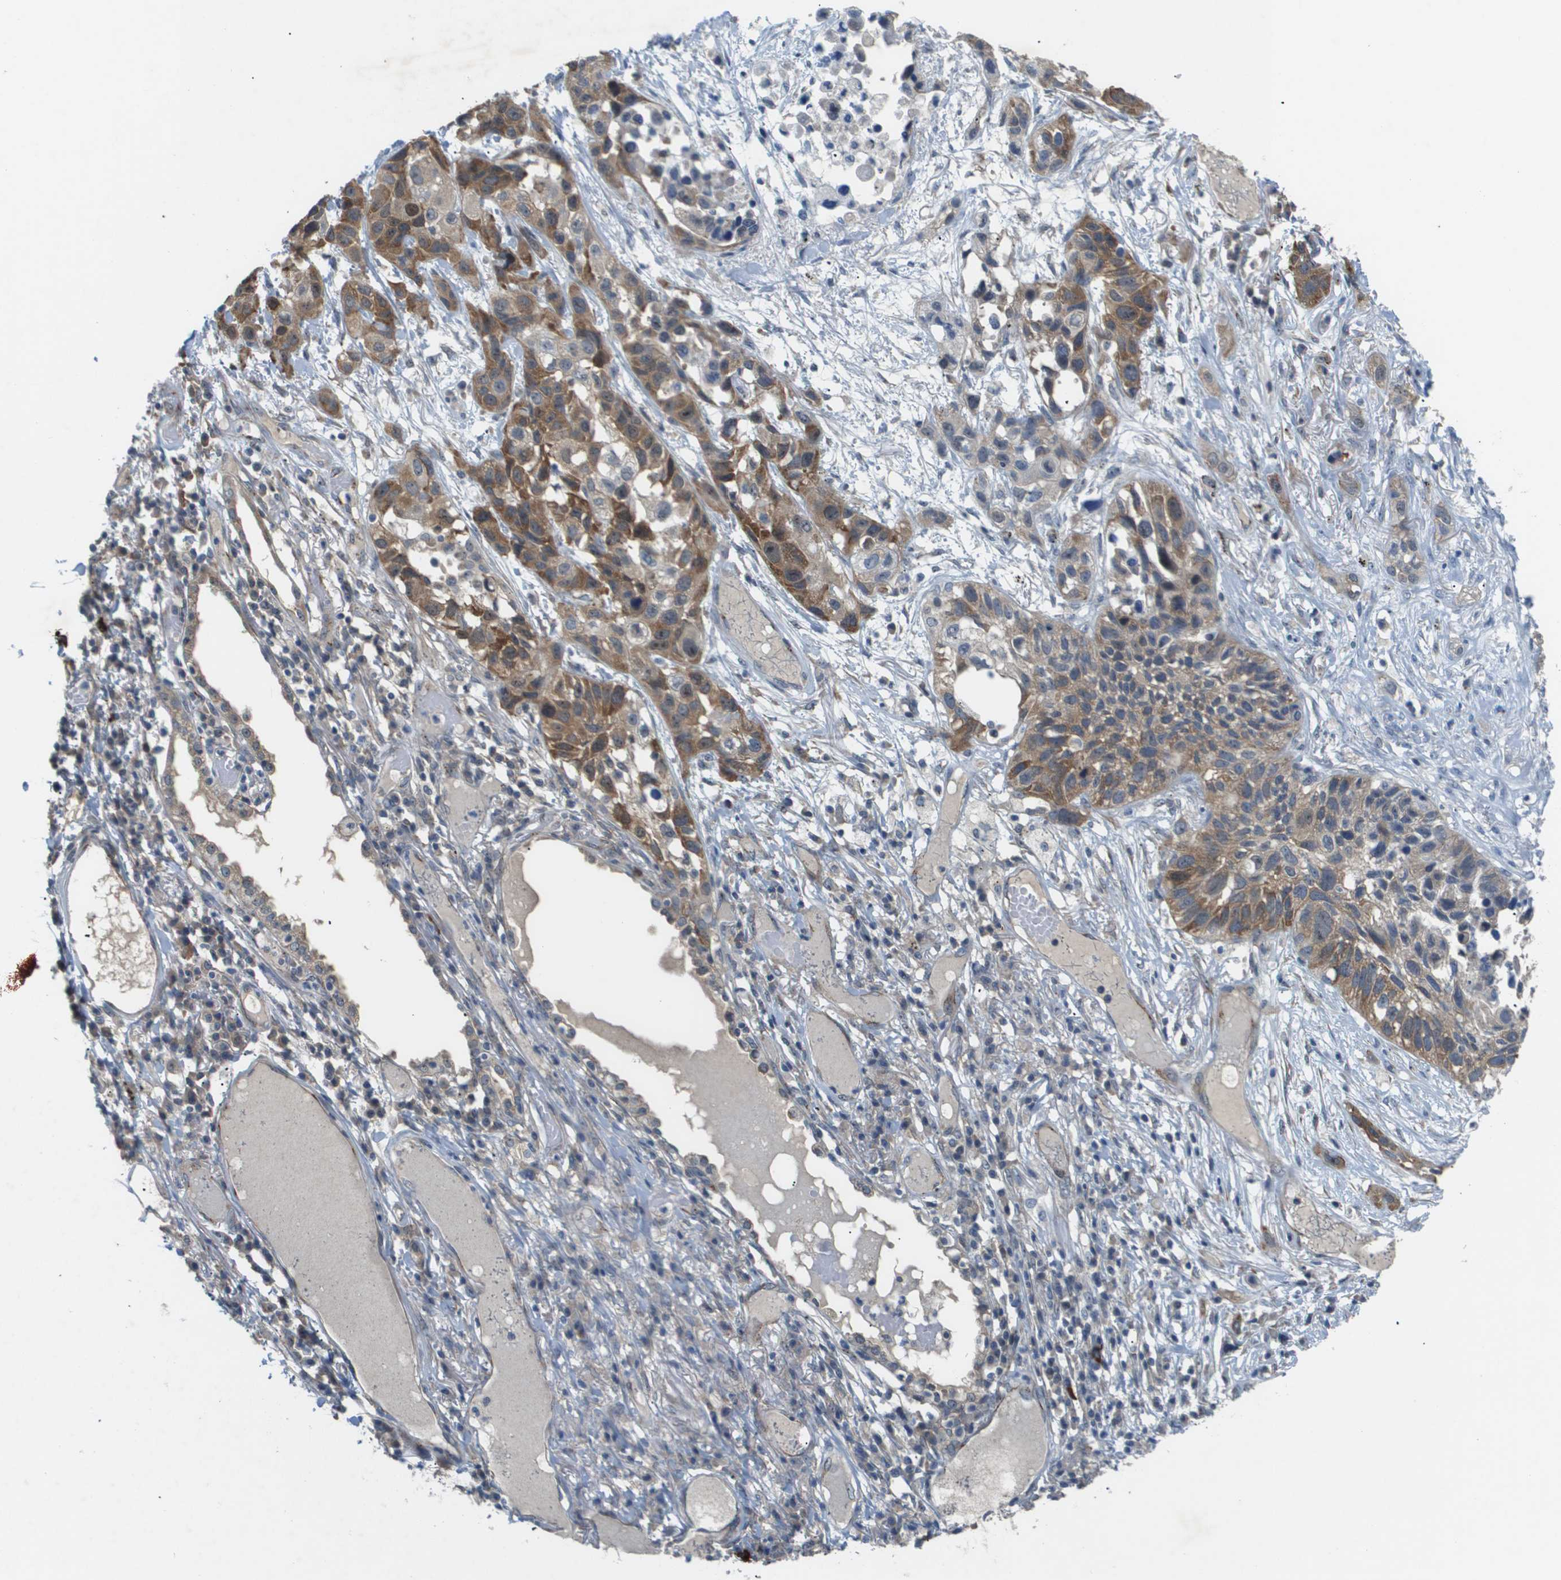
{"staining": {"intensity": "moderate", "quantity": "25%-75%", "location": "cytoplasmic/membranous"}, "tissue": "lung cancer", "cell_type": "Tumor cells", "image_type": "cancer", "snomed": [{"axis": "morphology", "description": "Squamous cell carcinoma, NOS"}, {"axis": "topography", "description": "Lung"}], "caption": "Brown immunohistochemical staining in human lung cancer (squamous cell carcinoma) reveals moderate cytoplasmic/membranous positivity in about 25%-75% of tumor cells.", "gene": "OTUD5", "patient": {"sex": "male", "age": 71}}